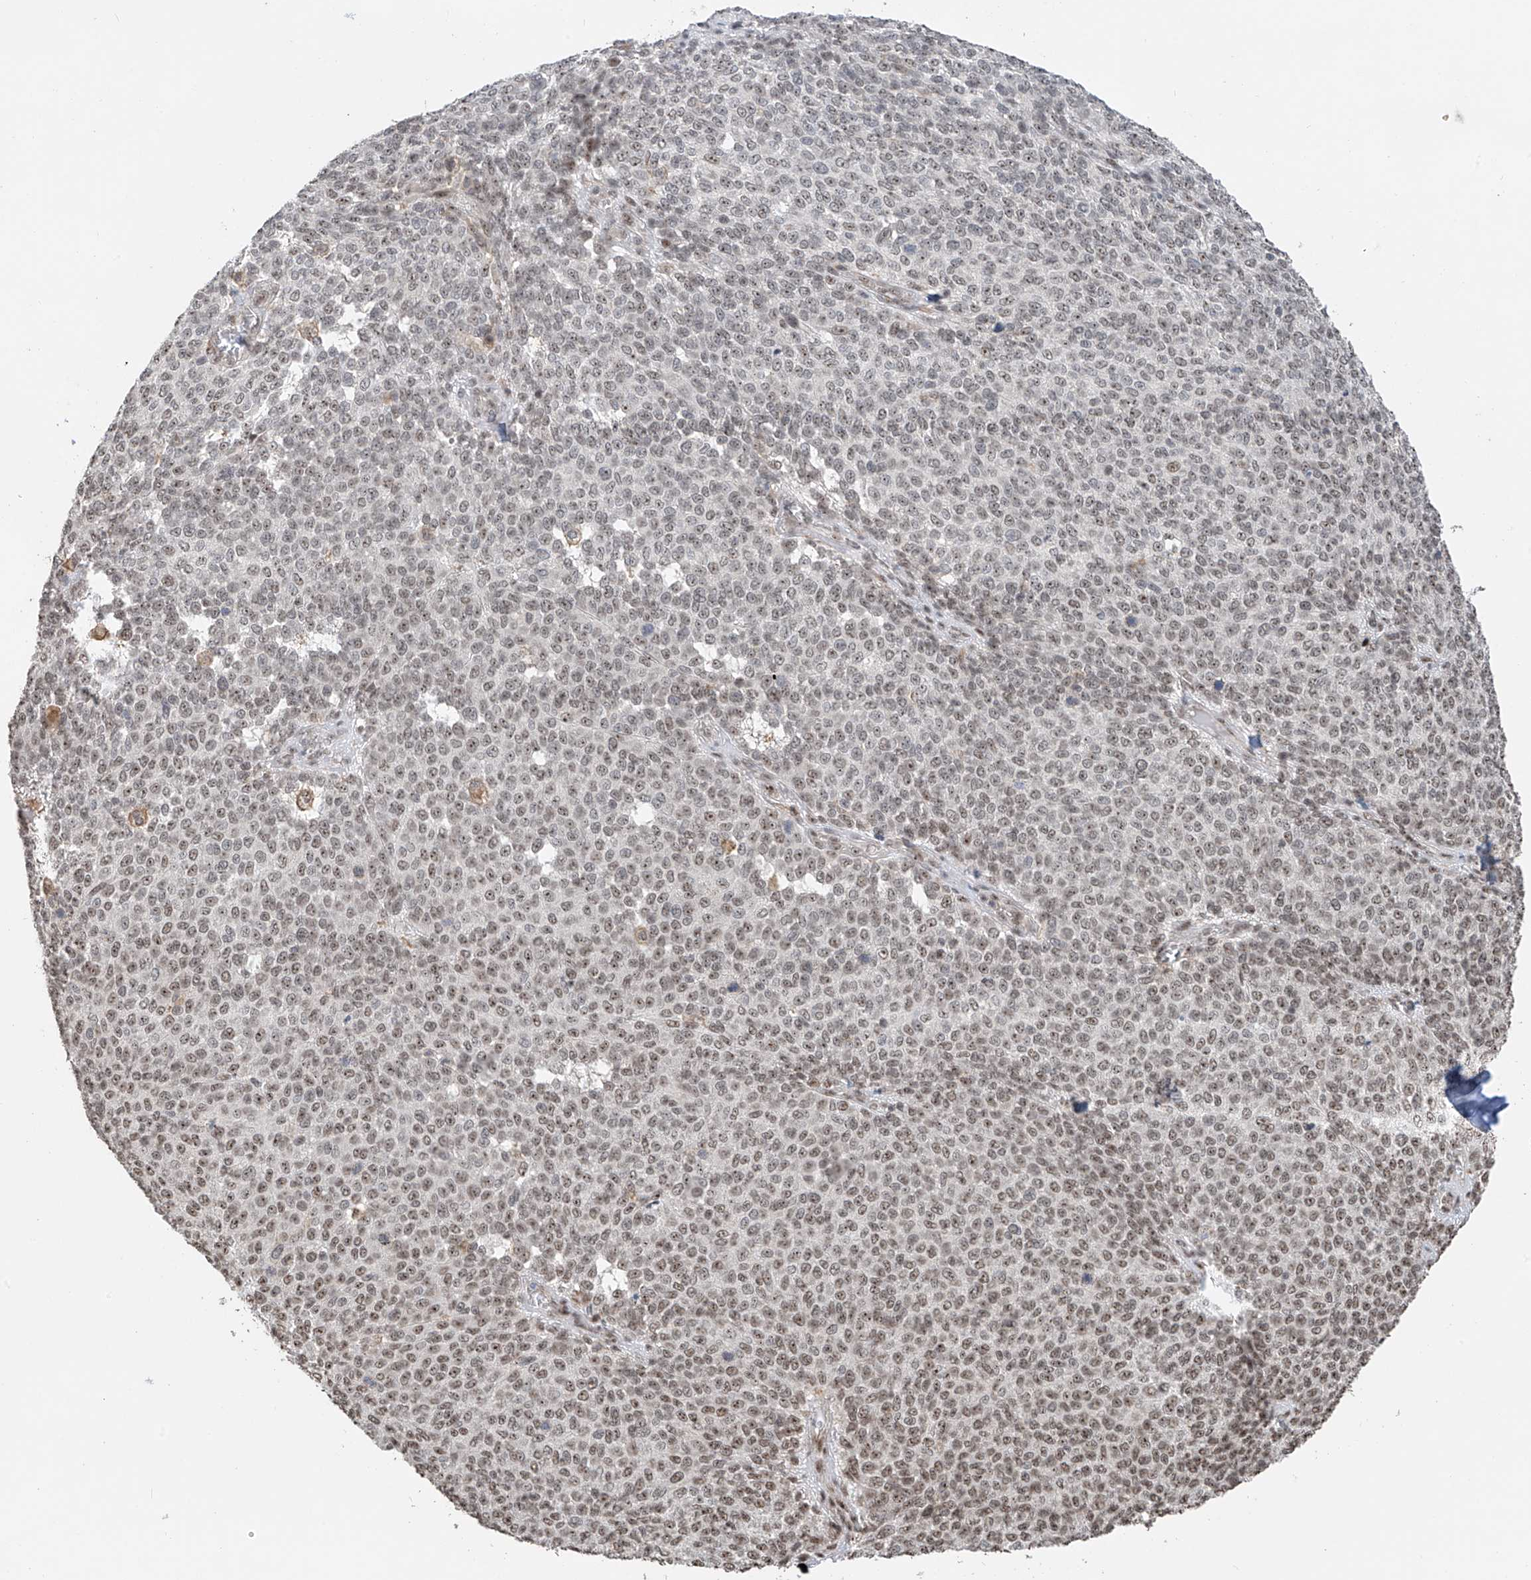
{"staining": {"intensity": "moderate", "quantity": "25%-75%", "location": "nuclear"}, "tissue": "melanoma", "cell_type": "Tumor cells", "image_type": "cancer", "snomed": [{"axis": "morphology", "description": "Malignant melanoma, NOS"}, {"axis": "topography", "description": "Skin"}], "caption": "Protein staining of melanoma tissue shows moderate nuclear positivity in approximately 25%-75% of tumor cells.", "gene": "C1orf131", "patient": {"sex": "male", "age": 49}}